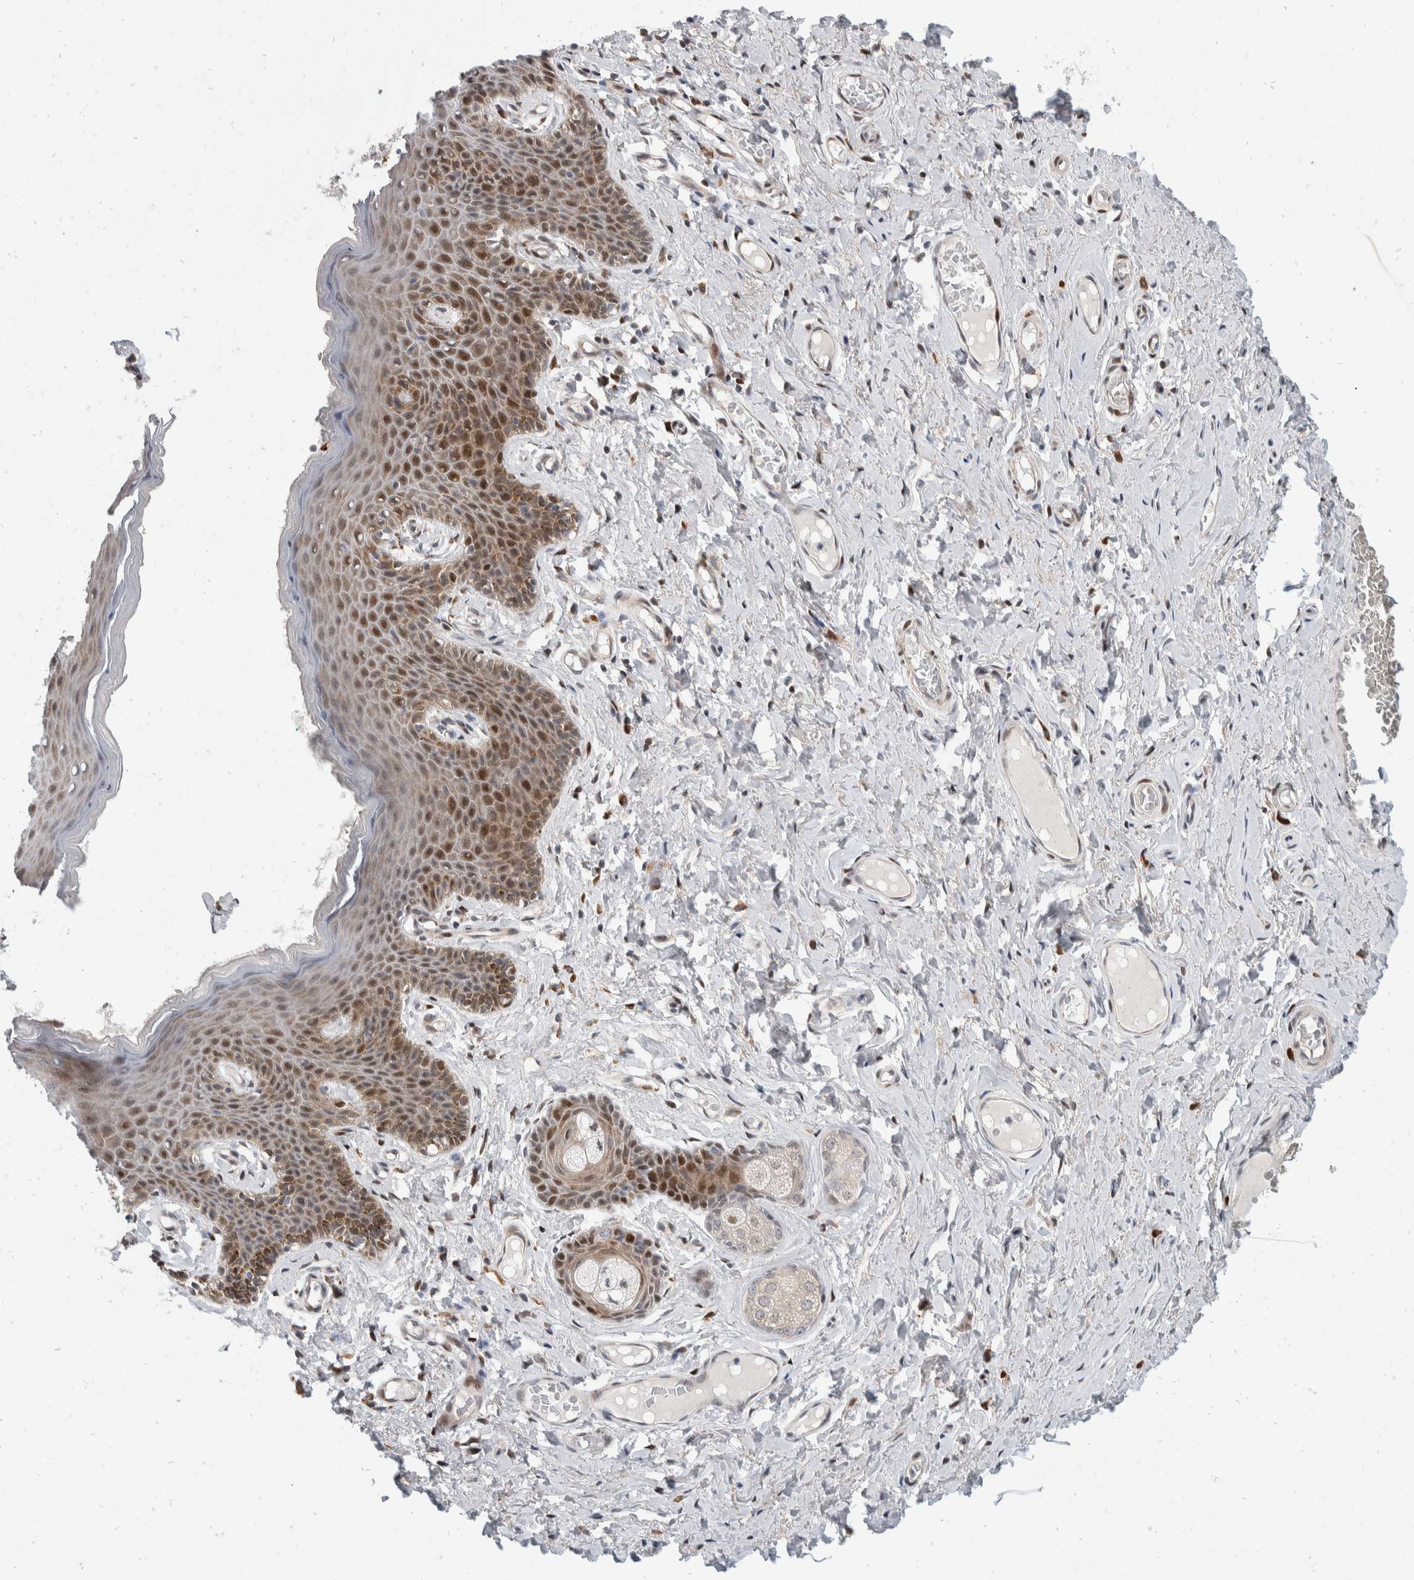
{"staining": {"intensity": "moderate", "quantity": ">75%", "location": "cytoplasmic/membranous,nuclear"}, "tissue": "skin", "cell_type": "Epidermal cells", "image_type": "normal", "snomed": [{"axis": "morphology", "description": "Normal tissue, NOS"}, {"axis": "topography", "description": "Vulva"}], "caption": "Immunohistochemistry staining of unremarkable skin, which demonstrates medium levels of moderate cytoplasmic/membranous,nuclear staining in about >75% of epidermal cells indicating moderate cytoplasmic/membranous,nuclear protein expression. The staining was performed using DAB (brown) for protein detection and nuclei were counterstained in hematoxylin (blue).", "gene": "ZNF703", "patient": {"sex": "female", "age": 66}}